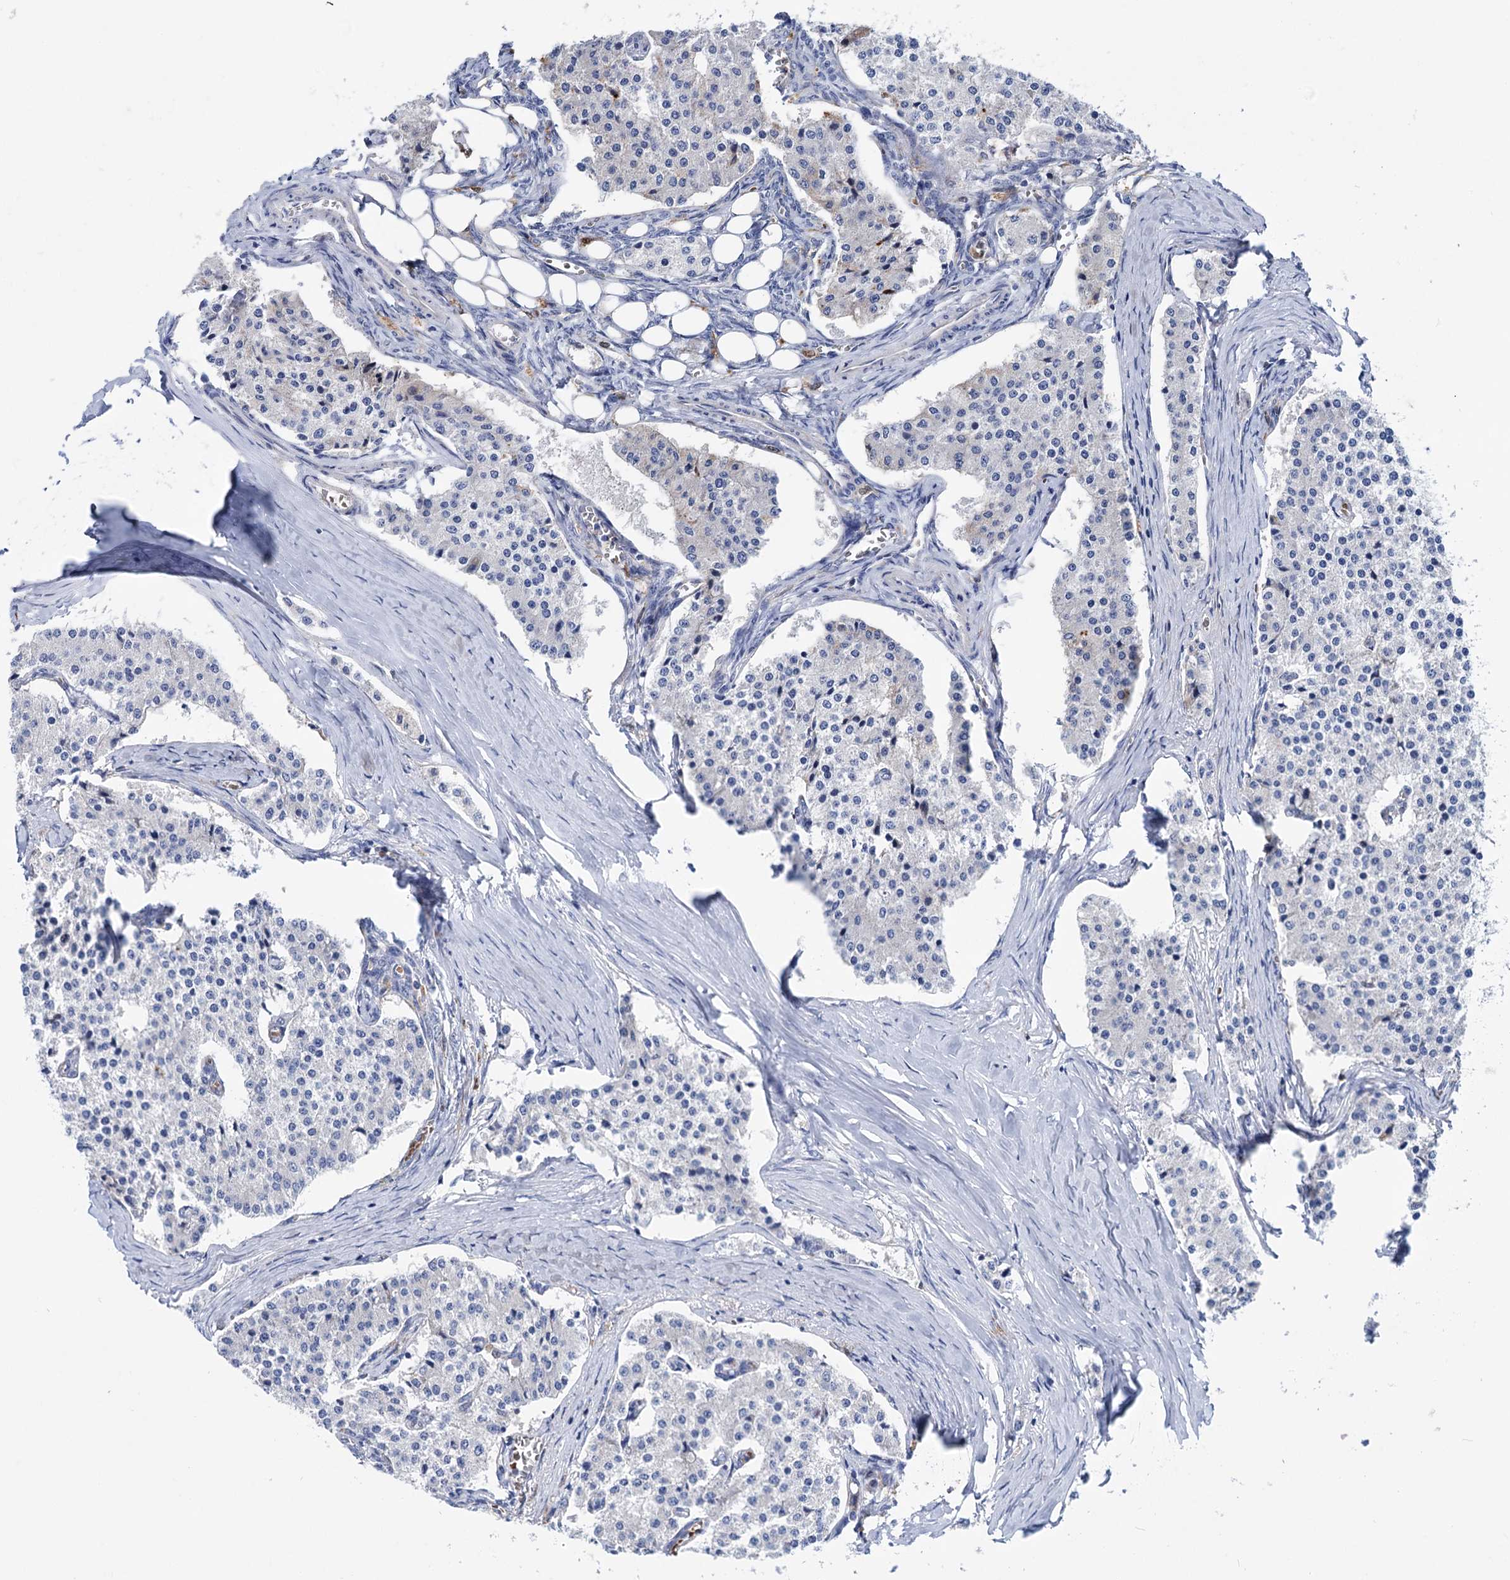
{"staining": {"intensity": "negative", "quantity": "none", "location": "none"}, "tissue": "carcinoid", "cell_type": "Tumor cells", "image_type": "cancer", "snomed": [{"axis": "morphology", "description": "Carcinoid, malignant, NOS"}, {"axis": "topography", "description": "Colon"}], "caption": "Tumor cells are negative for brown protein staining in carcinoid. The staining was performed using DAB to visualize the protein expression in brown, while the nuclei were stained in blue with hematoxylin (Magnification: 20x).", "gene": "ZNRD2", "patient": {"sex": "female", "age": 52}}